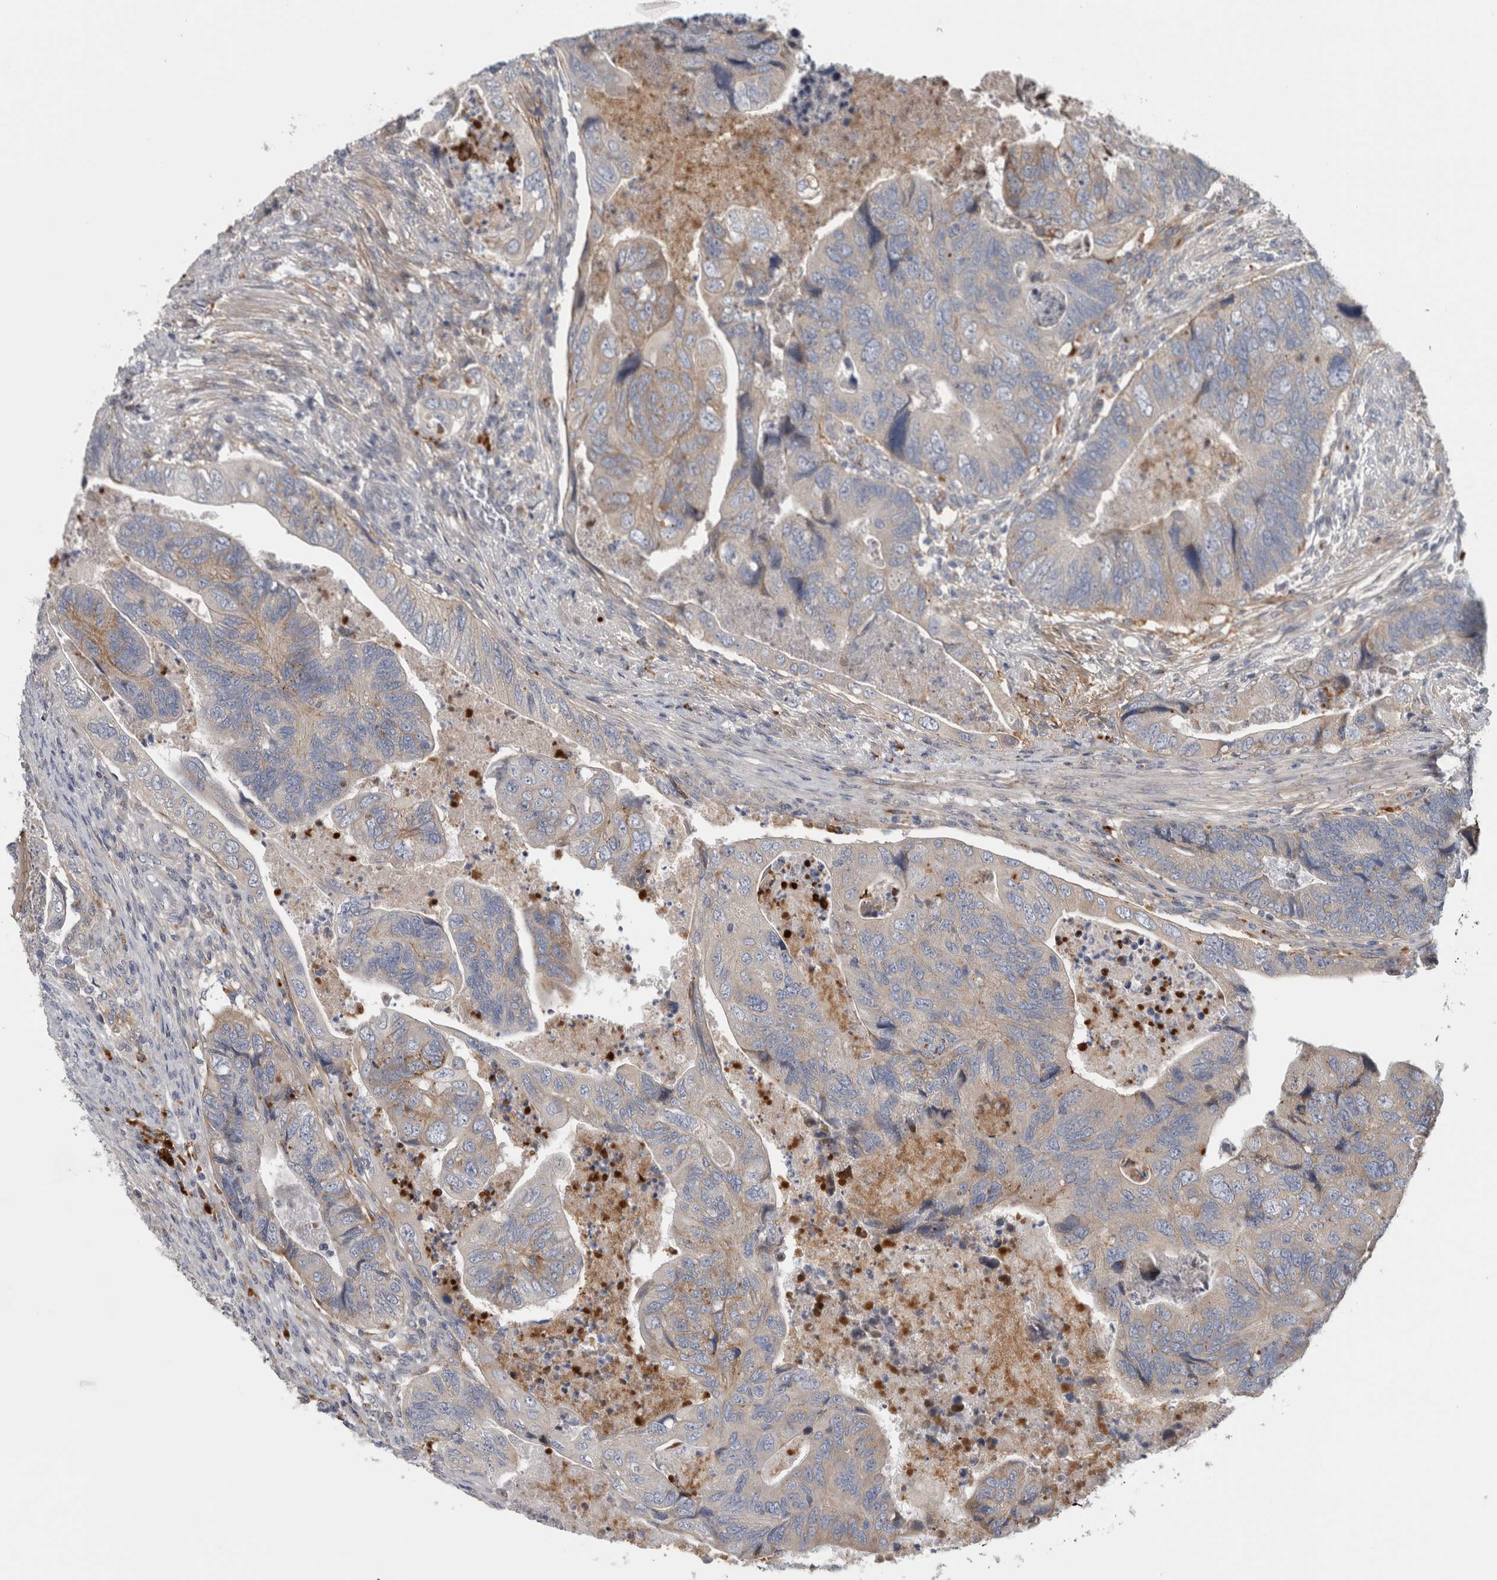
{"staining": {"intensity": "negative", "quantity": "none", "location": "none"}, "tissue": "colorectal cancer", "cell_type": "Tumor cells", "image_type": "cancer", "snomed": [{"axis": "morphology", "description": "Adenocarcinoma, NOS"}, {"axis": "topography", "description": "Rectum"}], "caption": "Tumor cells show no significant positivity in adenocarcinoma (colorectal).", "gene": "ATXN2", "patient": {"sex": "male", "age": 63}}